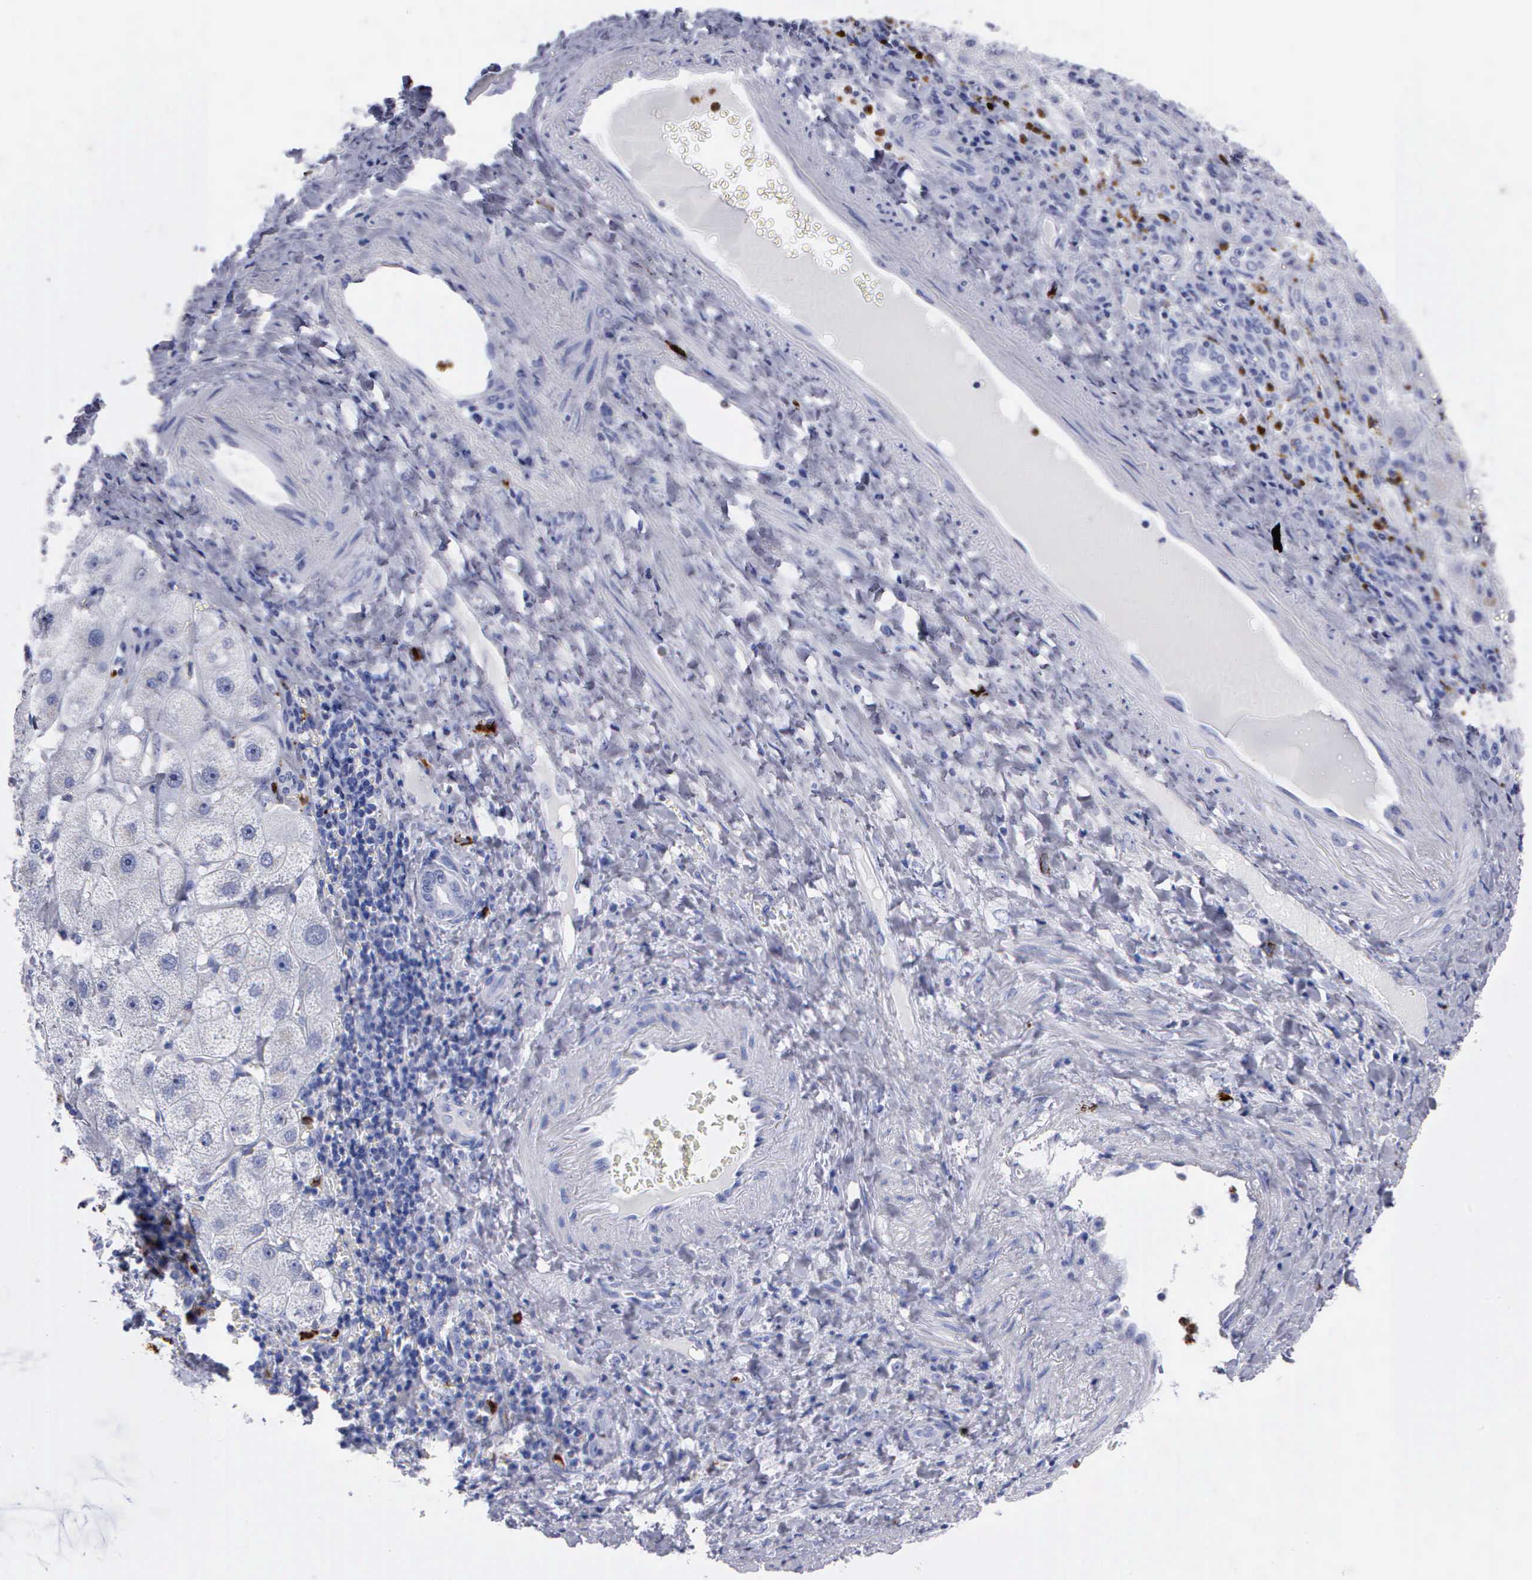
{"staining": {"intensity": "negative", "quantity": "none", "location": "none"}, "tissue": "liver cancer", "cell_type": "Tumor cells", "image_type": "cancer", "snomed": [{"axis": "morphology", "description": "Cholangiocarcinoma"}, {"axis": "topography", "description": "Liver"}], "caption": "Image shows no protein positivity in tumor cells of liver cholangiocarcinoma tissue.", "gene": "CTSG", "patient": {"sex": "female", "age": 79}}